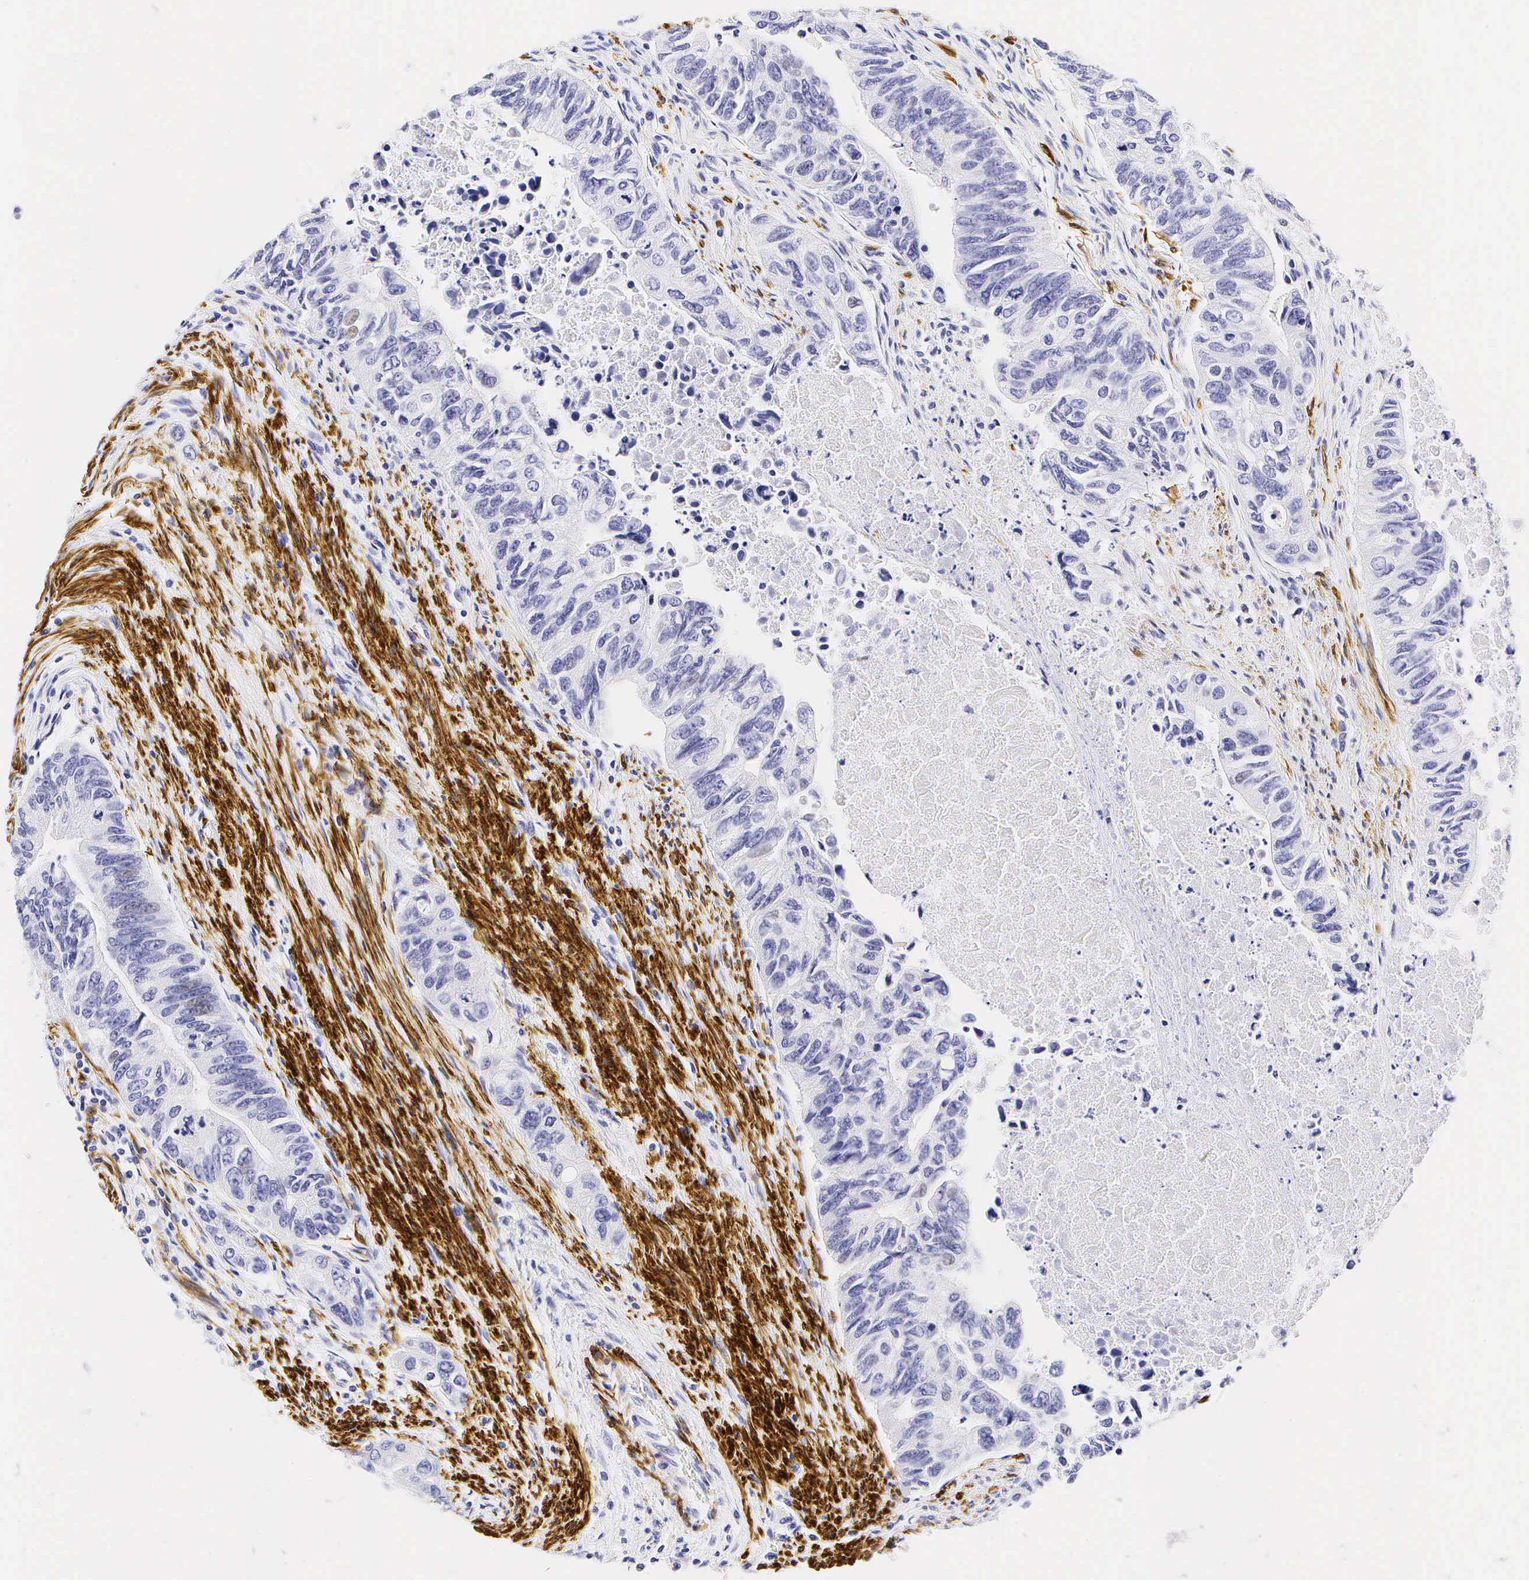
{"staining": {"intensity": "negative", "quantity": "none", "location": "none"}, "tissue": "colorectal cancer", "cell_type": "Tumor cells", "image_type": "cancer", "snomed": [{"axis": "morphology", "description": "Adenocarcinoma, NOS"}, {"axis": "topography", "description": "Colon"}], "caption": "Immunohistochemical staining of human colorectal adenocarcinoma reveals no significant staining in tumor cells.", "gene": "CALD1", "patient": {"sex": "female", "age": 11}}